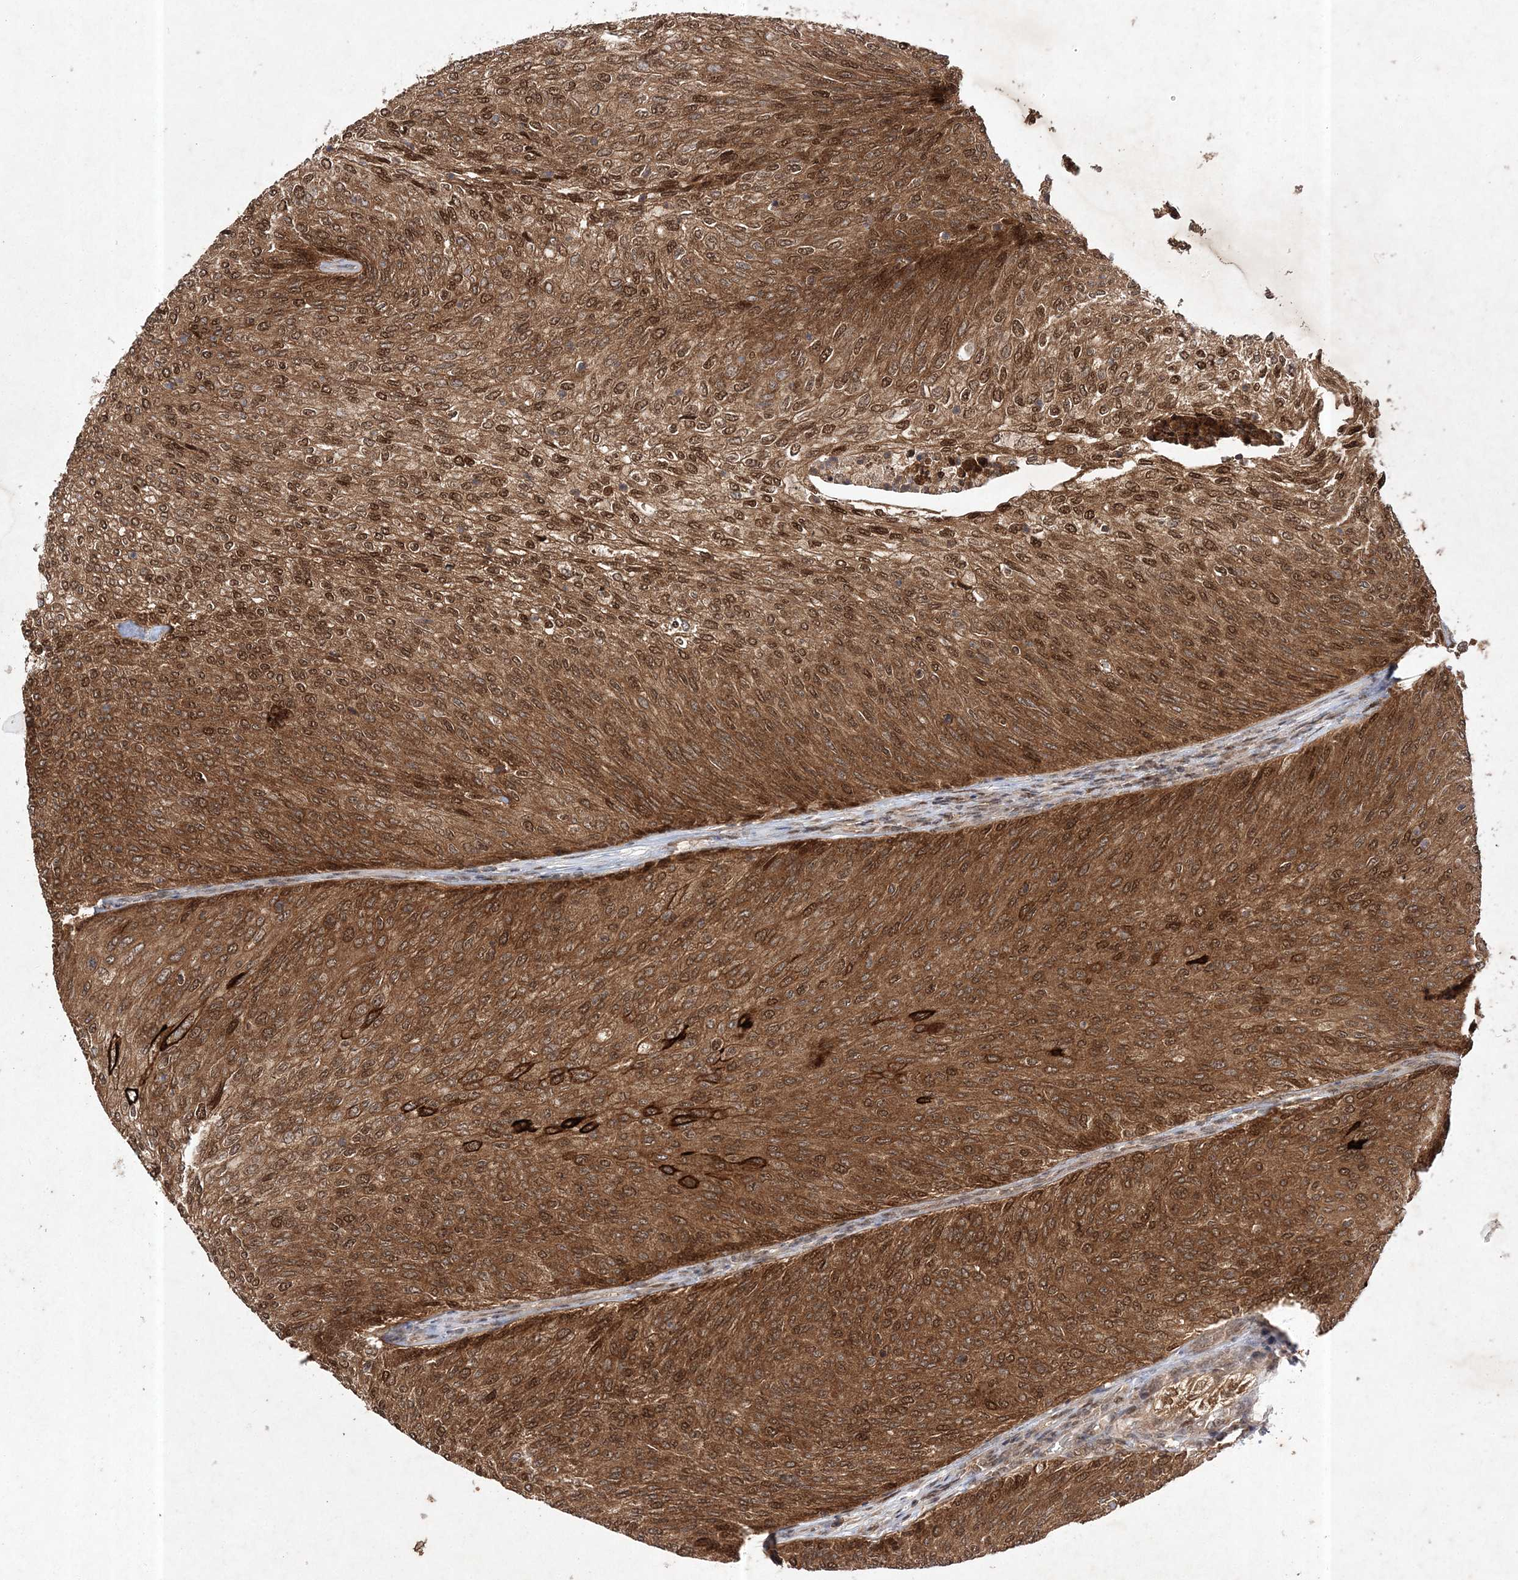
{"staining": {"intensity": "moderate", "quantity": ">75%", "location": "cytoplasmic/membranous,nuclear"}, "tissue": "urothelial cancer", "cell_type": "Tumor cells", "image_type": "cancer", "snomed": [{"axis": "morphology", "description": "Urothelial carcinoma, Low grade"}, {"axis": "topography", "description": "Urinary bladder"}], "caption": "Protein staining by immunohistochemistry (IHC) shows moderate cytoplasmic/membranous and nuclear staining in about >75% of tumor cells in urothelial cancer. Ihc stains the protein in brown and the nuclei are stained blue.", "gene": "NIF3L1", "patient": {"sex": "female", "age": 79}}